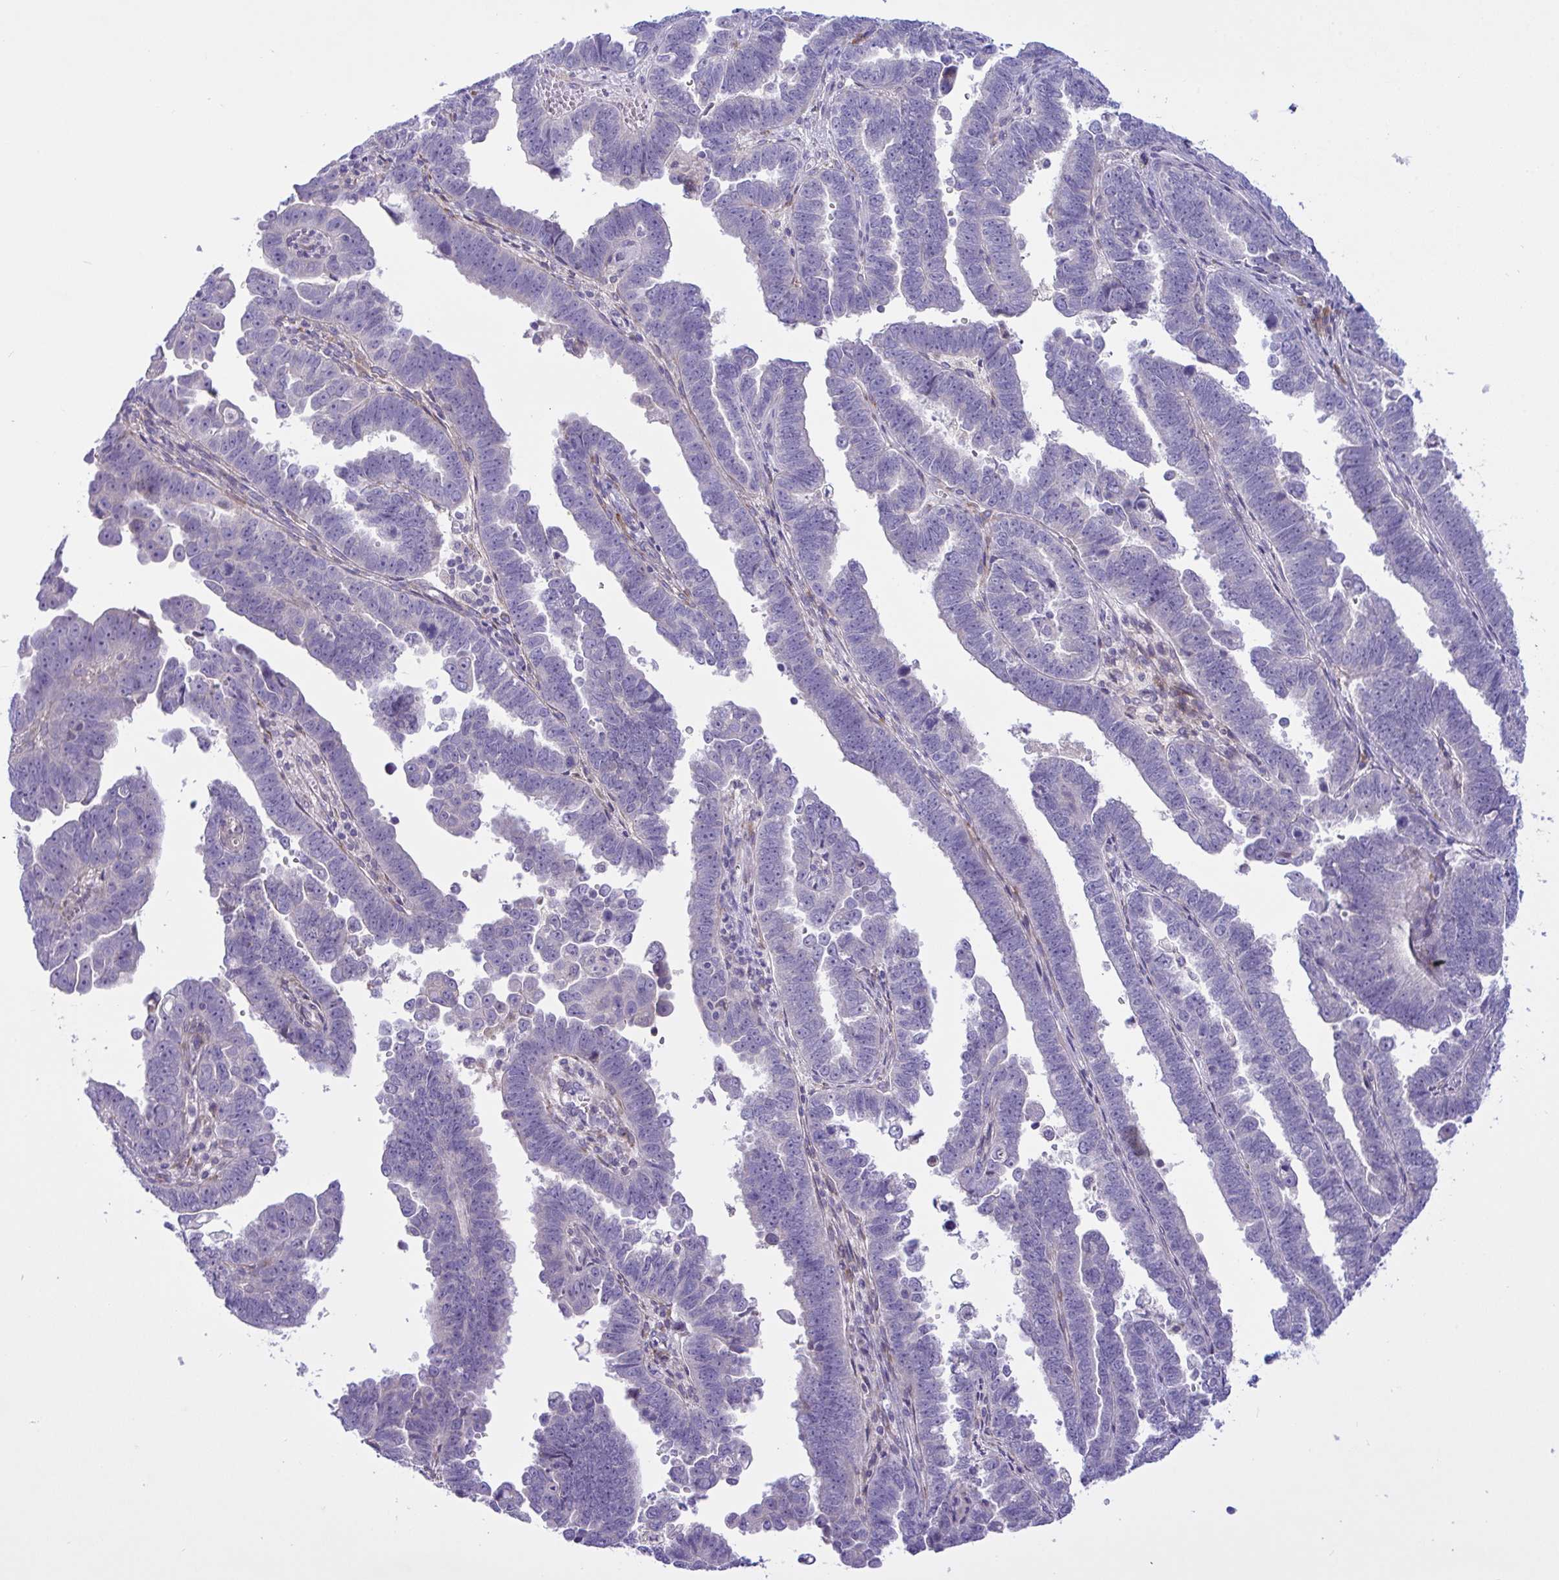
{"staining": {"intensity": "negative", "quantity": "none", "location": "none"}, "tissue": "endometrial cancer", "cell_type": "Tumor cells", "image_type": "cancer", "snomed": [{"axis": "morphology", "description": "Adenocarcinoma, NOS"}, {"axis": "topography", "description": "Endometrium"}], "caption": "Immunohistochemistry (IHC) image of neoplastic tissue: endometrial cancer stained with DAB reveals no significant protein expression in tumor cells.", "gene": "FAM86B1", "patient": {"sex": "female", "age": 75}}